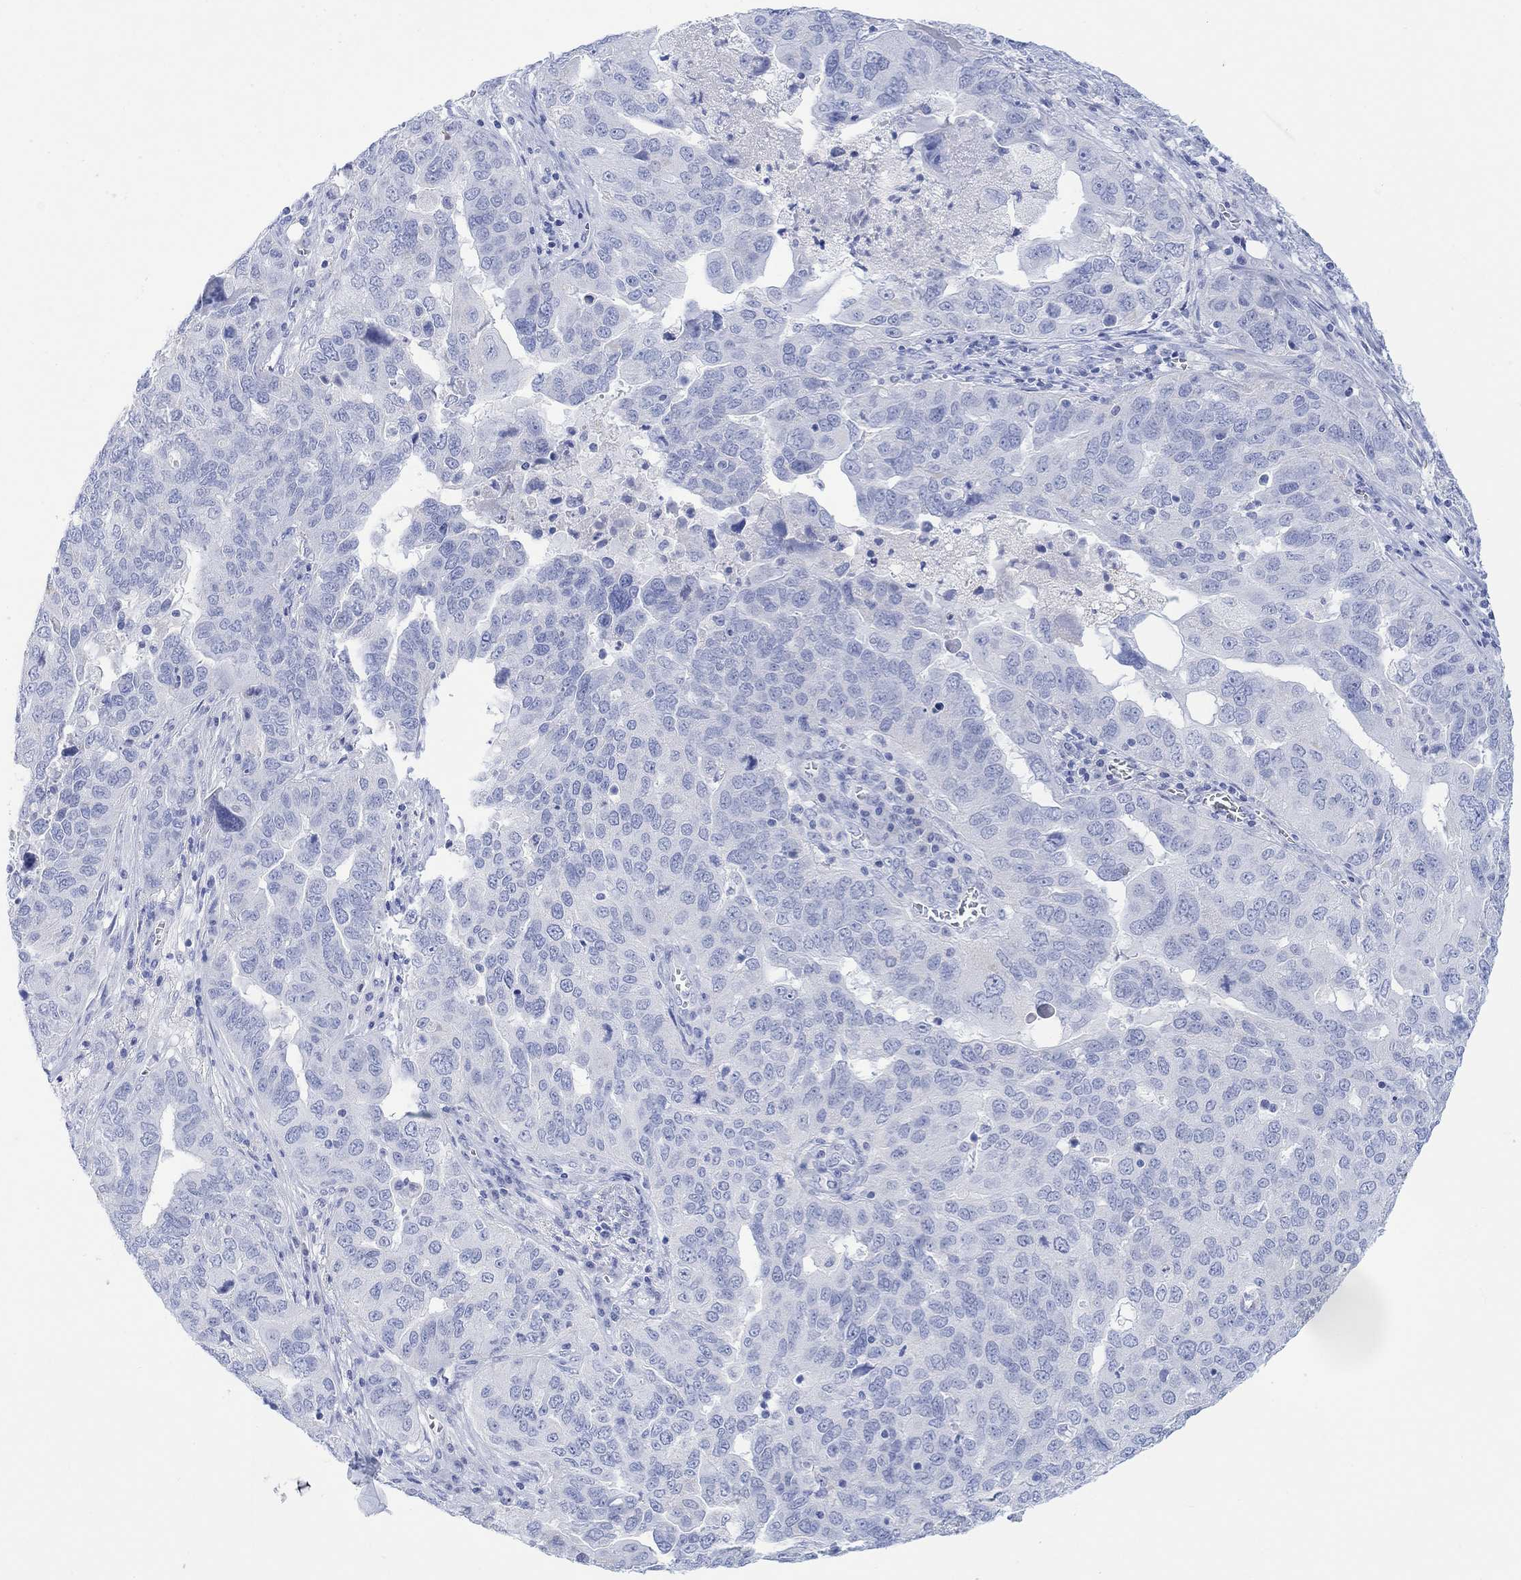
{"staining": {"intensity": "negative", "quantity": "none", "location": "none"}, "tissue": "ovarian cancer", "cell_type": "Tumor cells", "image_type": "cancer", "snomed": [{"axis": "morphology", "description": "Carcinoma, endometroid"}, {"axis": "topography", "description": "Soft tissue"}, {"axis": "topography", "description": "Ovary"}], "caption": "Immunohistochemistry (IHC) of human ovarian endometroid carcinoma exhibits no expression in tumor cells. (DAB immunohistochemistry with hematoxylin counter stain).", "gene": "CALCA", "patient": {"sex": "female", "age": 52}}